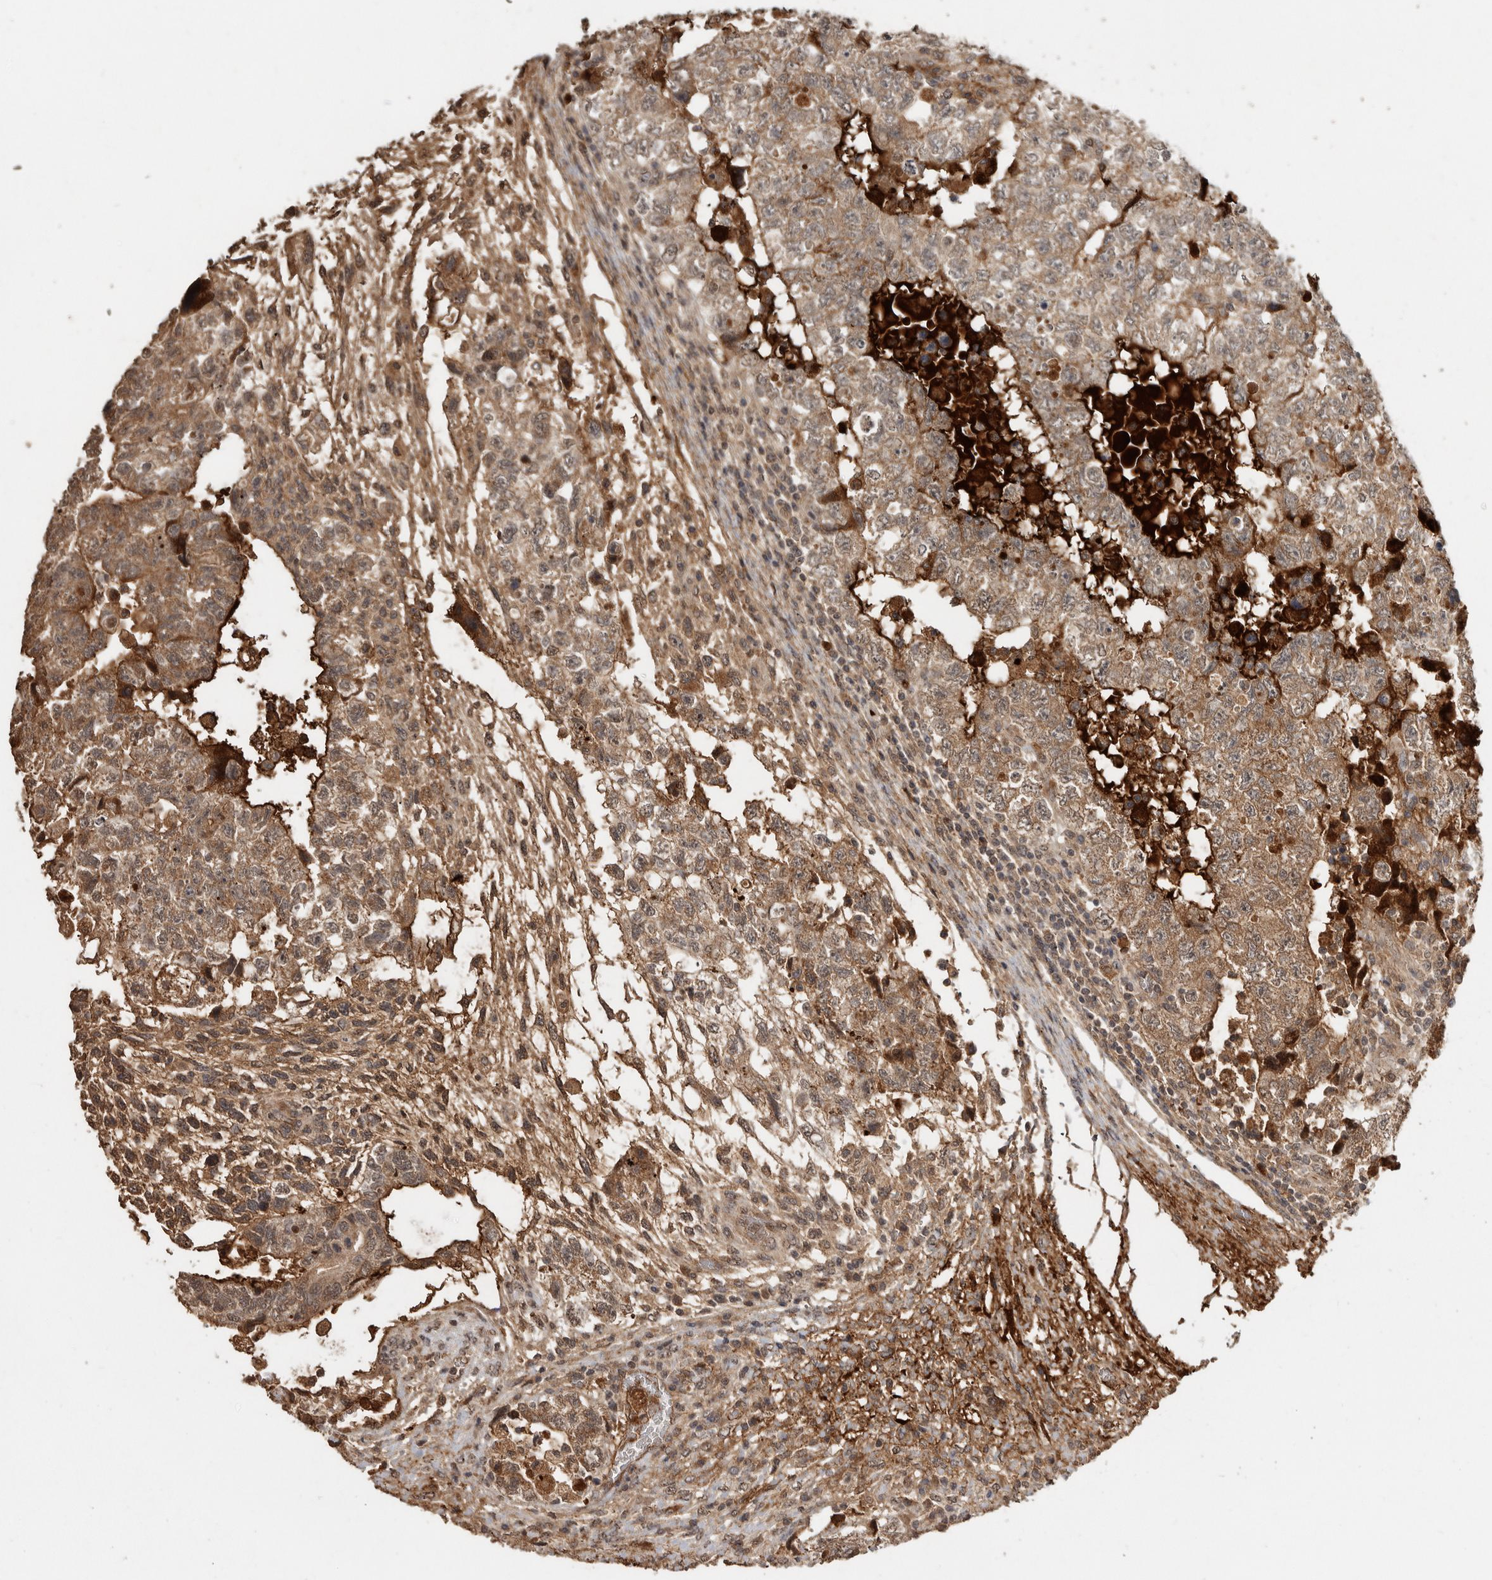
{"staining": {"intensity": "moderate", "quantity": ">75%", "location": "cytoplasmic/membranous"}, "tissue": "testis cancer", "cell_type": "Tumor cells", "image_type": "cancer", "snomed": [{"axis": "morphology", "description": "Carcinoma, Embryonal, NOS"}, {"axis": "topography", "description": "Testis"}], "caption": "This is an image of IHC staining of testis cancer, which shows moderate expression in the cytoplasmic/membranous of tumor cells.", "gene": "FAM3A", "patient": {"sex": "male", "age": 36}}